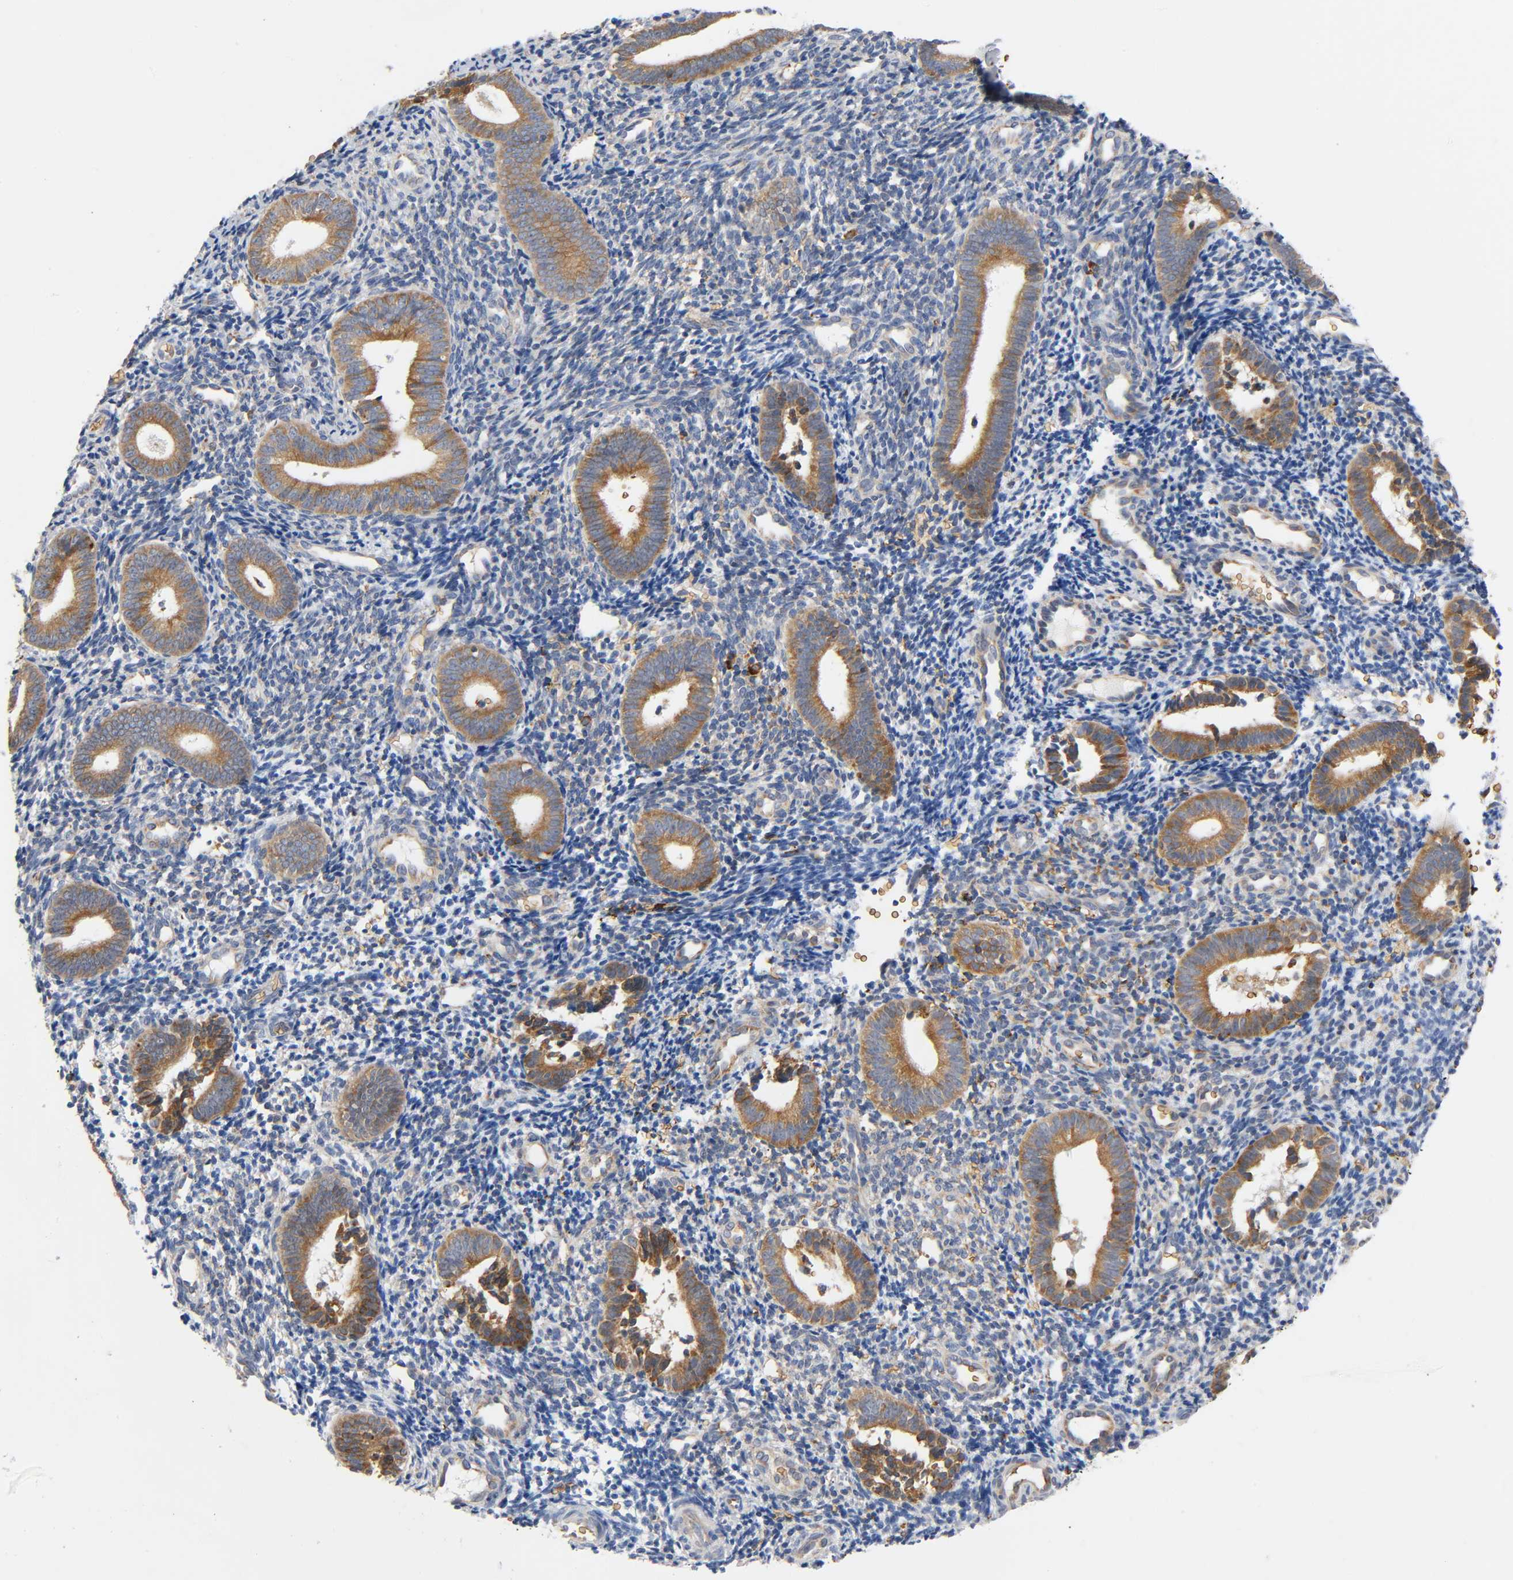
{"staining": {"intensity": "moderate", "quantity": "25%-75%", "location": "cytoplasmic/membranous"}, "tissue": "endometrium", "cell_type": "Cells in endometrial stroma", "image_type": "normal", "snomed": [{"axis": "morphology", "description": "Normal tissue, NOS"}, {"axis": "topography", "description": "Uterus"}, {"axis": "topography", "description": "Endometrium"}], "caption": "Protein analysis of normal endometrium demonstrates moderate cytoplasmic/membranous staining in about 25%-75% of cells in endometrial stroma.", "gene": "UCKL1", "patient": {"sex": "female", "age": 33}}